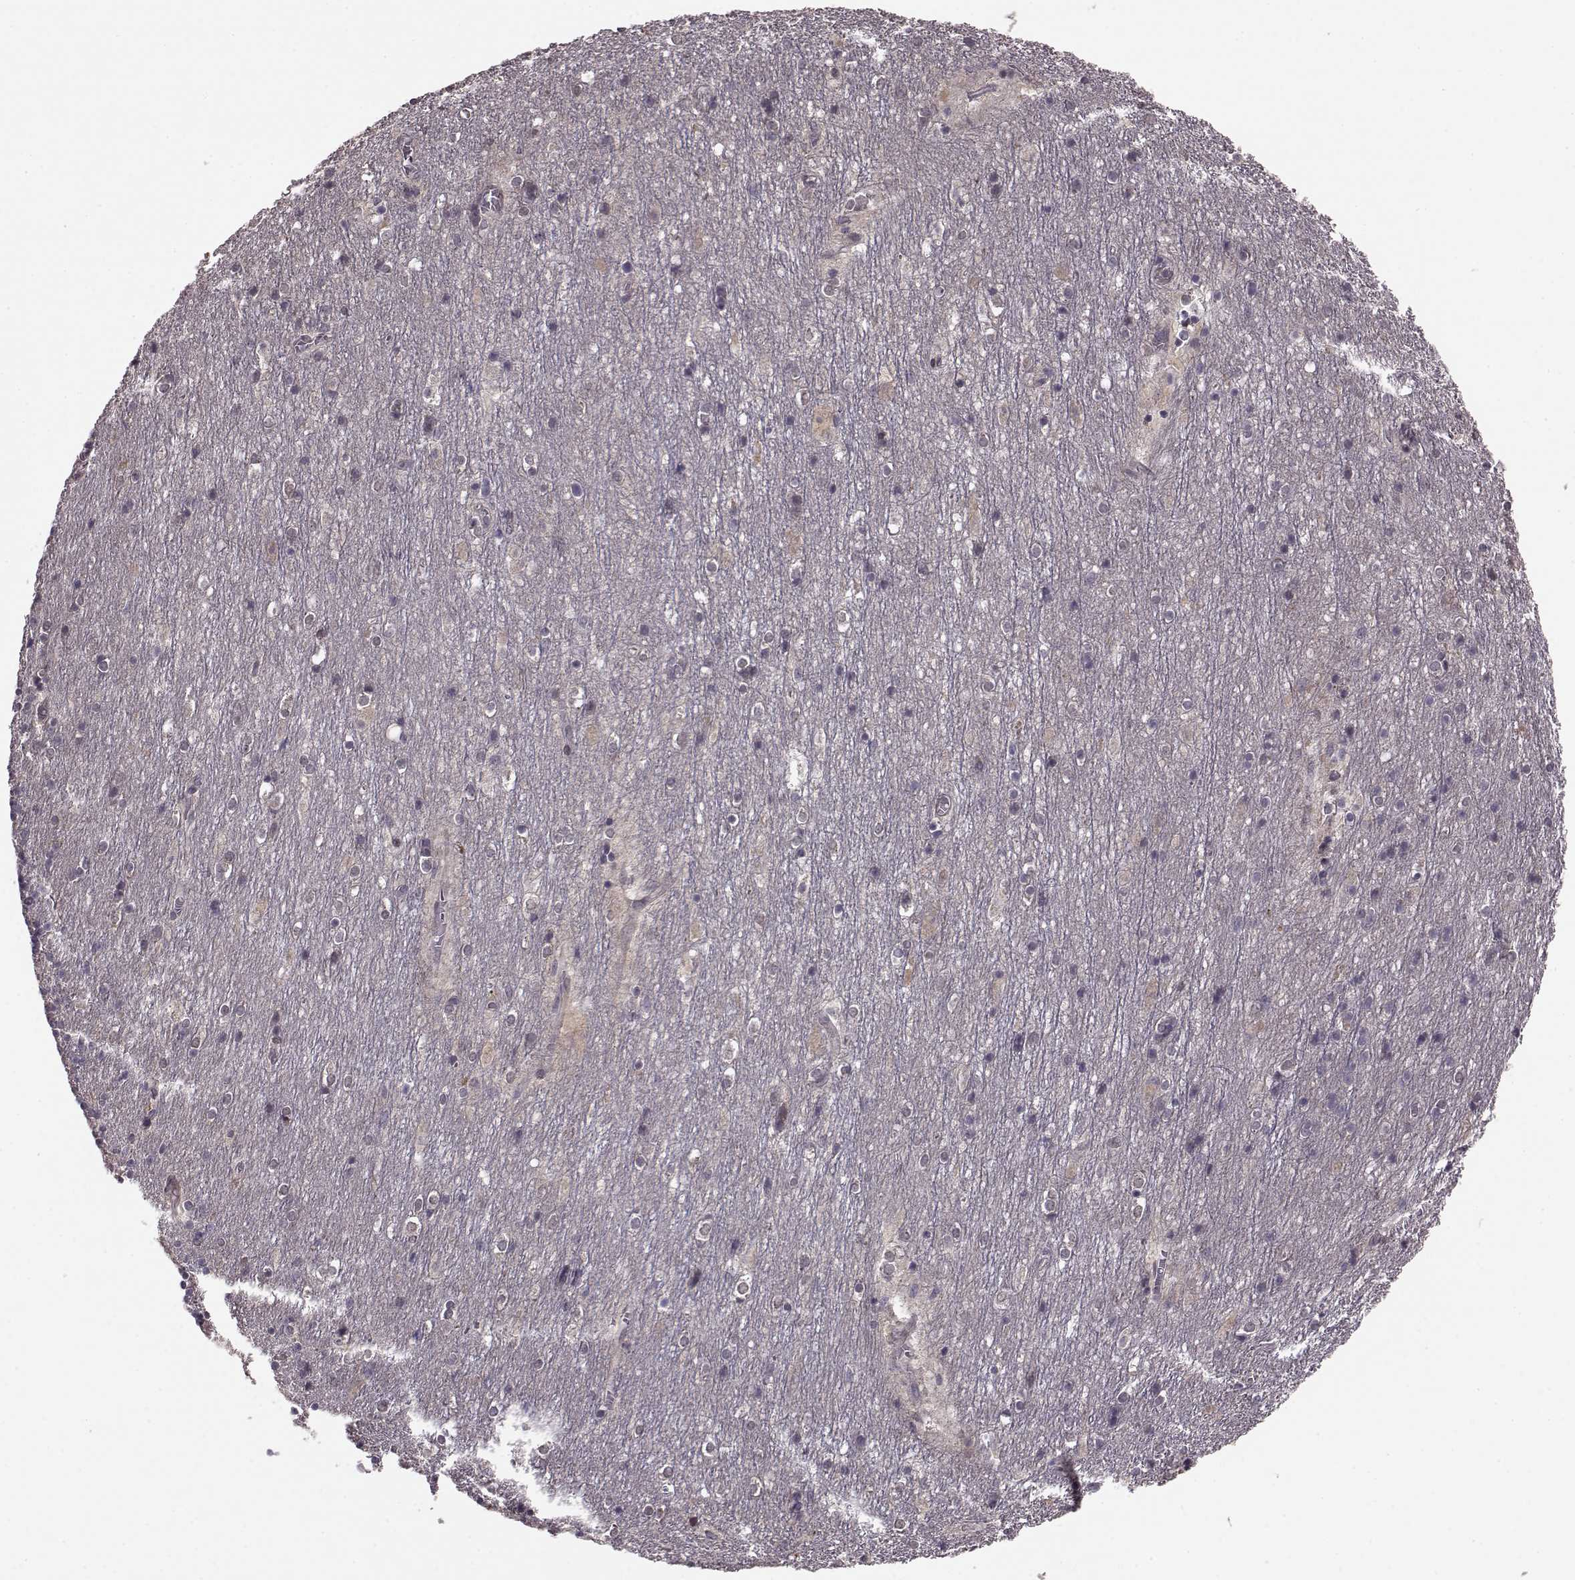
{"staining": {"intensity": "negative", "quantity": "none", "location": "none"}, "tissue": "cerebellum", "cell_type": "Cells in granular layer", "image_type": "normal", "snomed": [{"axis": "morphology", "description": "Normal tissue, NOS"}, {"axis": "topography", "description": "Cerebellum"}], "caption": "The micrograph shows no staining of cells in granular layer in normal cerebellum. (Brightfield microscopy of DAB immunohistochemistry at high magnification).", "gene": "SYNPO", "patient": {"sex": "male", "age": 70}}